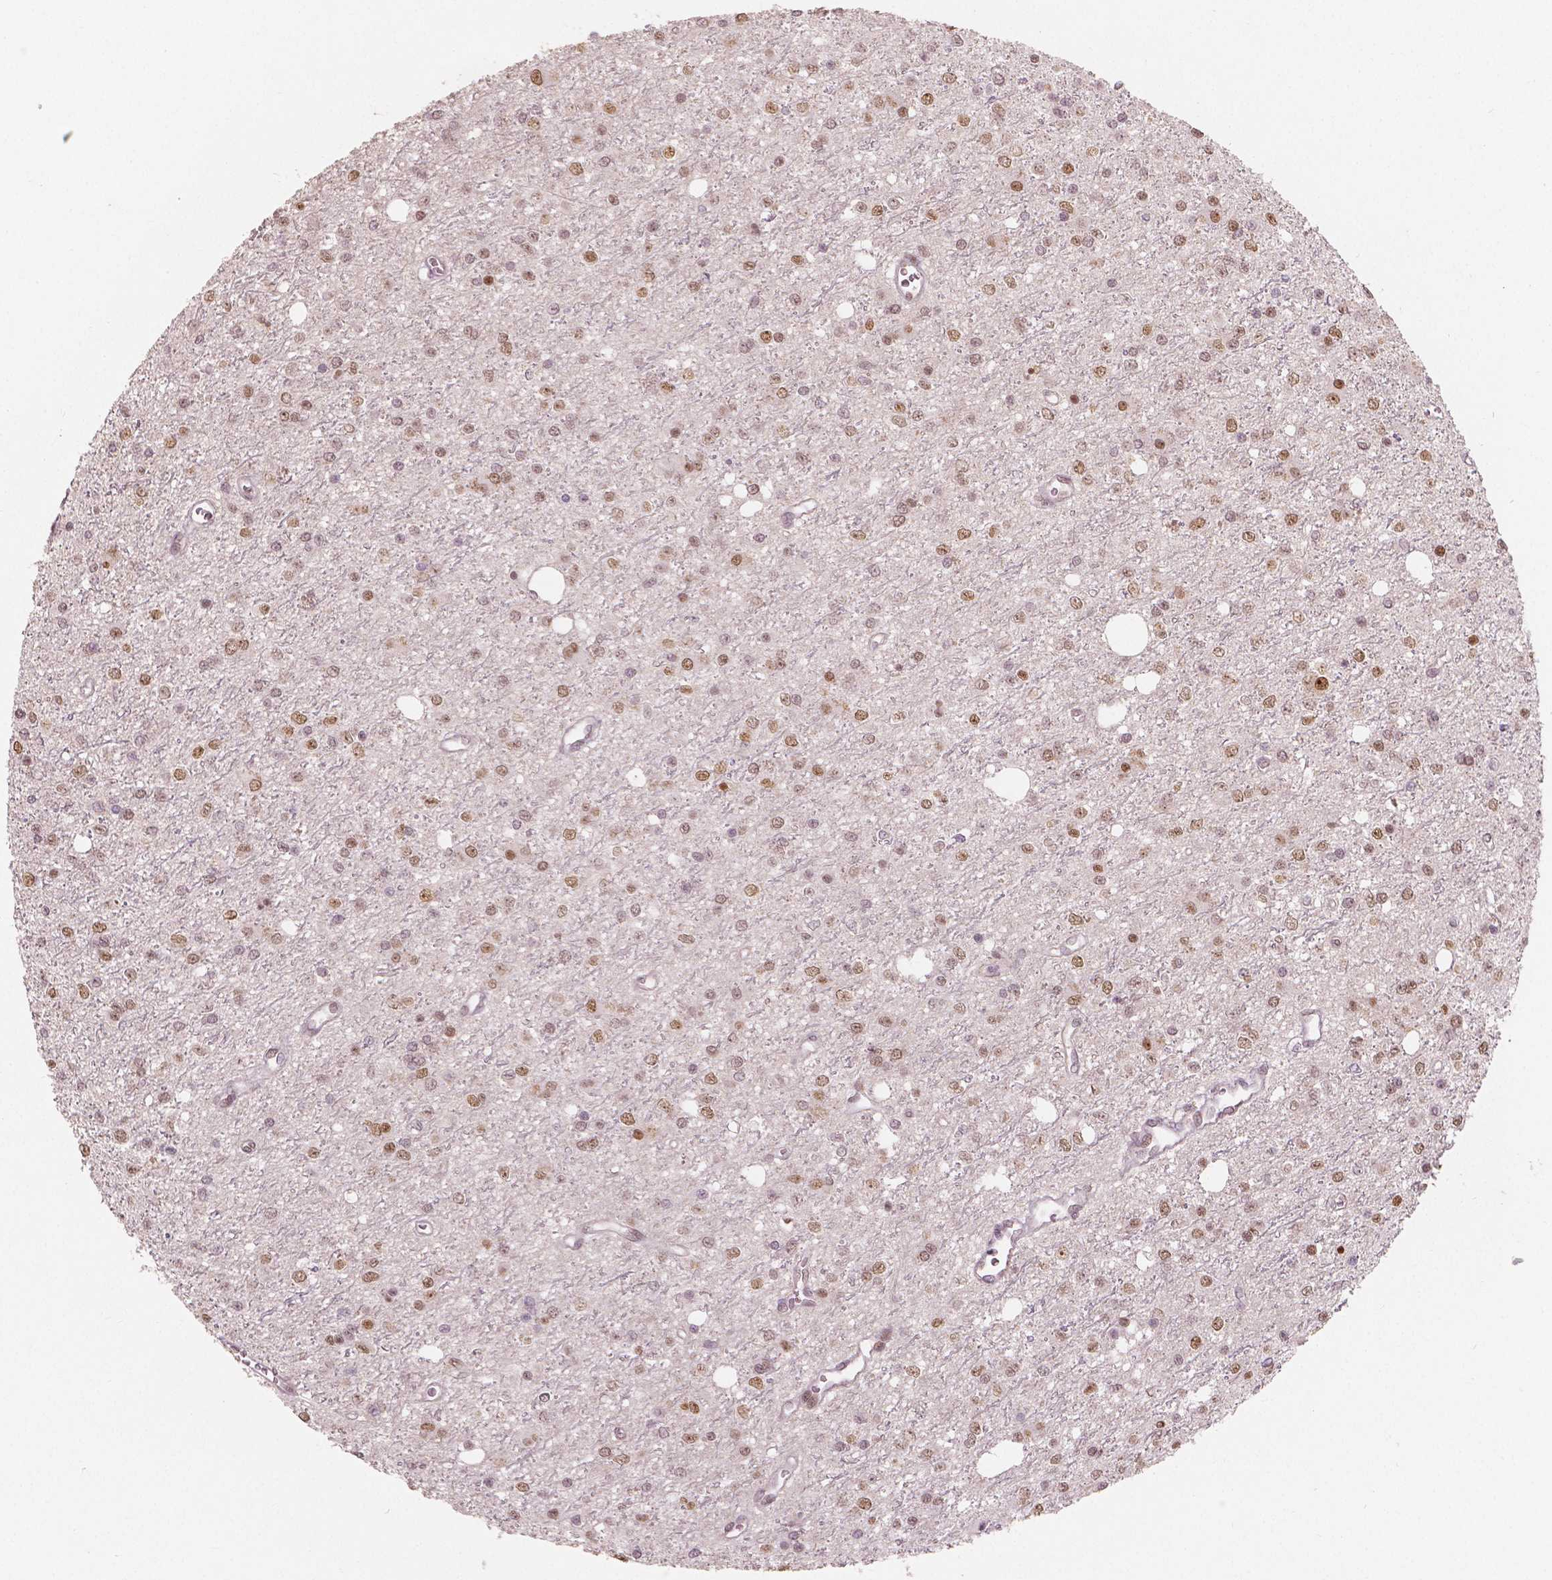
{"staining": {"intensity": "moderate", "quantity": ">75%", "location": "nuclear"}, "tissue": "glioma", "cell_type": "Tumor cells", "image_type": "cancer", "snomed": [{"axis": "morphology", "description": "Glioma, malignant, Low grade"}, {"axis": "topography", "description": "Brain"}], "caption": "This image displays immunohistochemistry staining of human malignant glioma (low-grade), with medium moderate nuclear staining in about >75% of tumor cells.", "gene": "NSD2", "patient": {"sex": "female", "age": 45}}